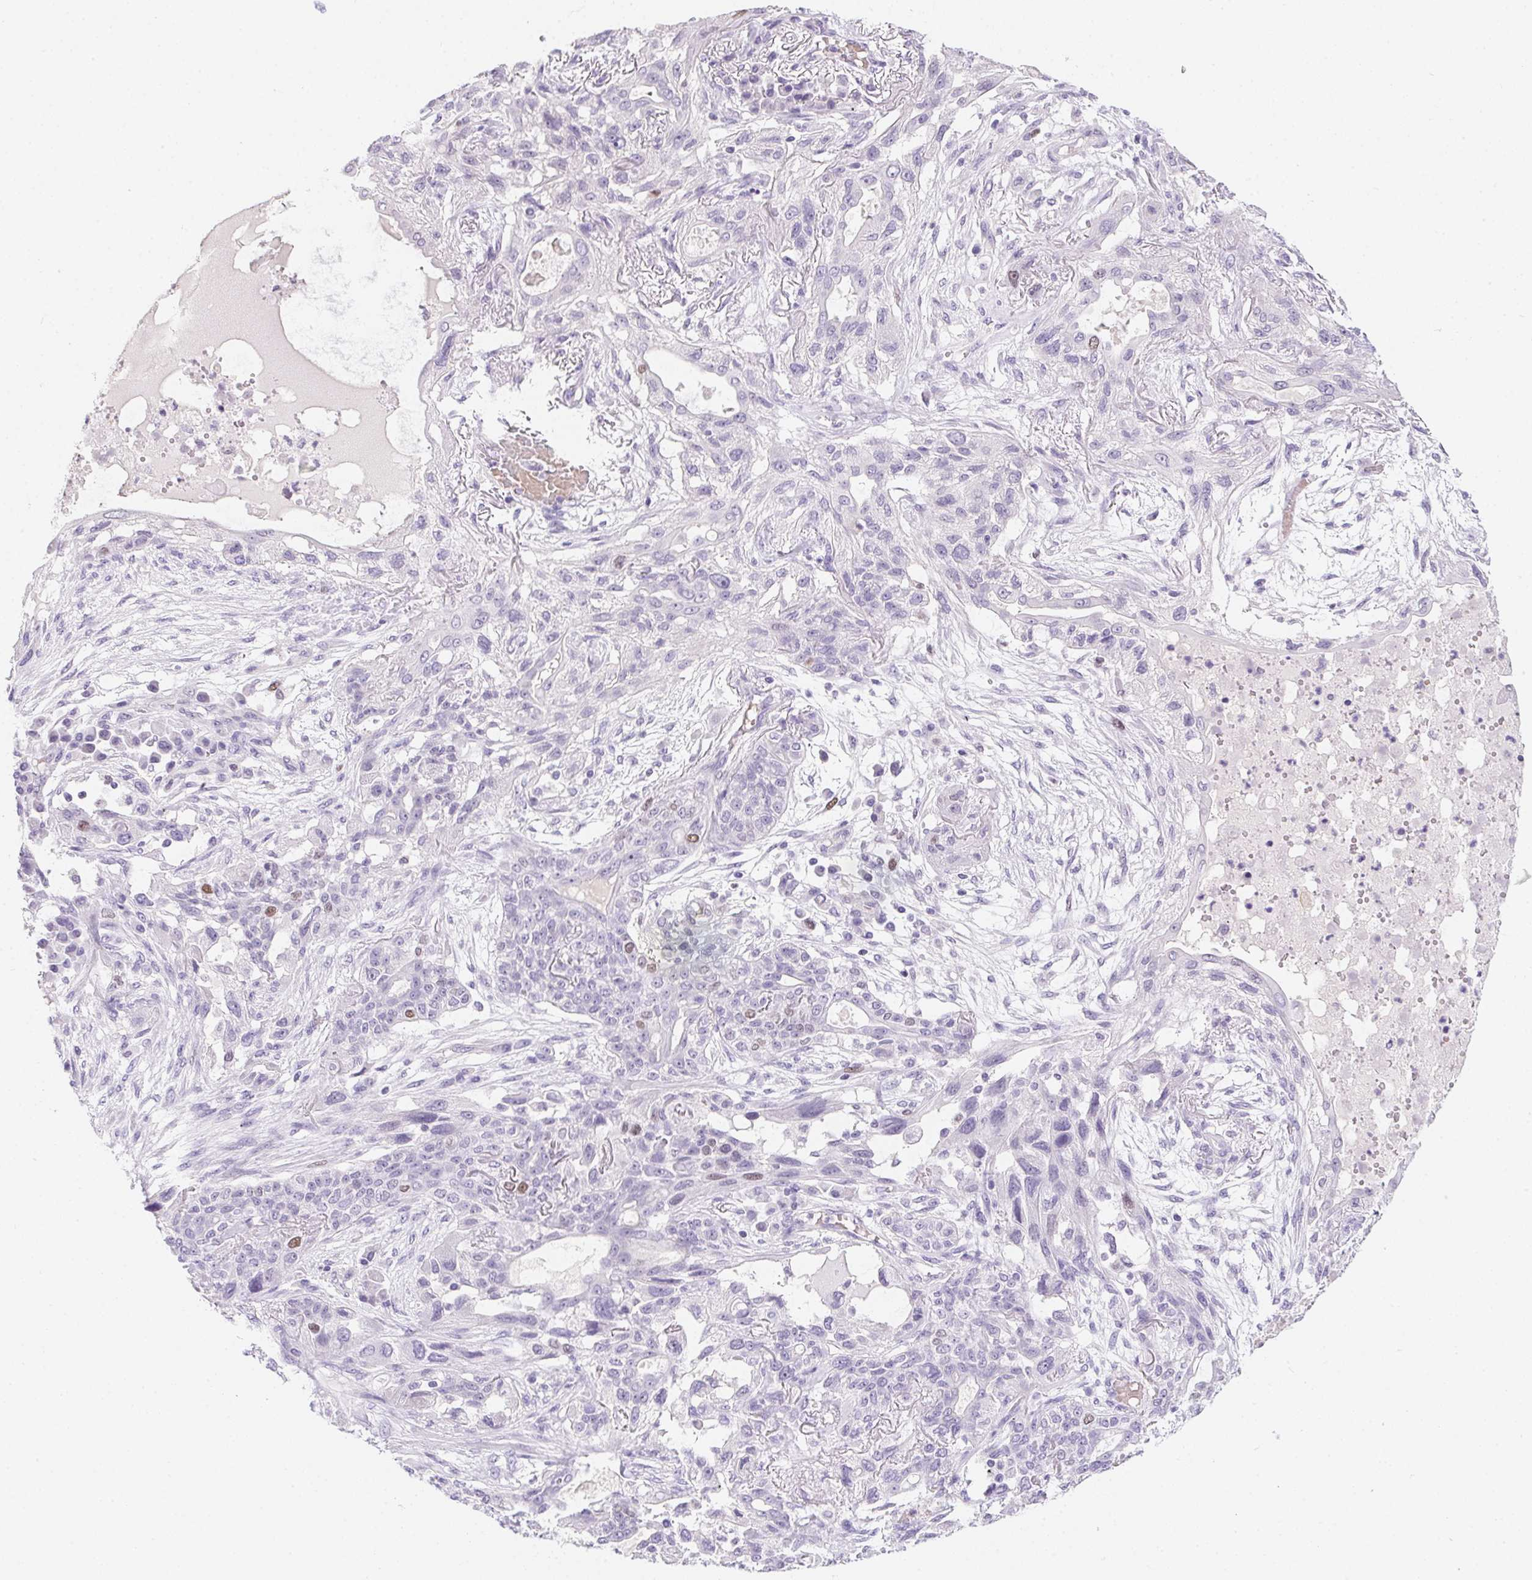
{"staining": {"intensity": "negative", "quantity": "none", "location": "none"}, "tissue": "lung cancer", "cell_type": "Tumor cells", "image_type": "cancer", "snomed": [{"axis": "morphology", "description": "Squamous cell carcinoma, NOS"}, {"axis": "topography", "description": "Lung"}], "caption": "The IHC histopathology image has no significant positivity in tumor cells of lung cancer (squamous cell carcinoma) tissue.", "gene": "HELLS", "patient": {"sex": "female", "age": 70}}